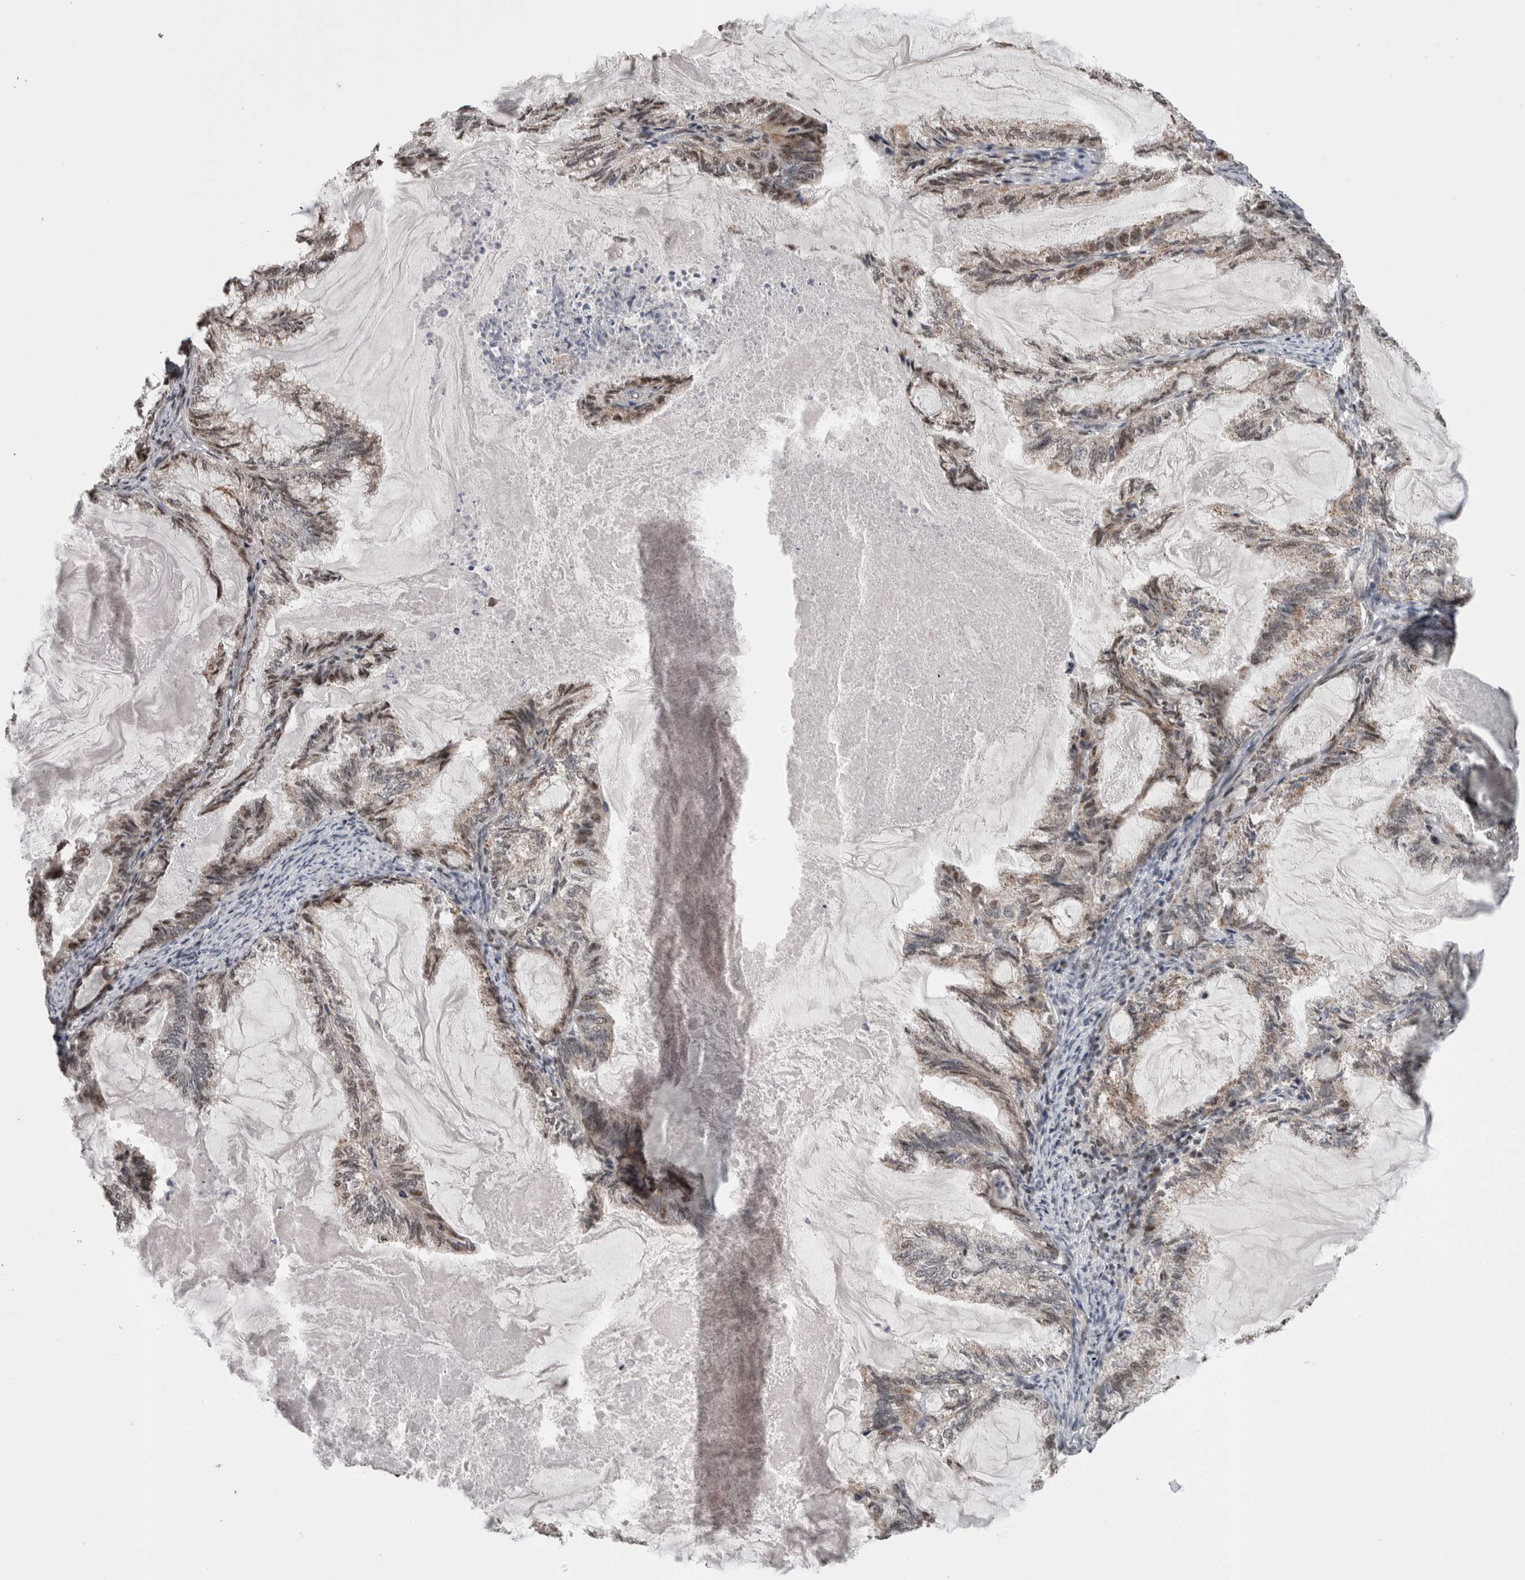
{"staining": {"intensity": "weak", "quantity": "25%-75%", "location": "nuclear"}, "tissue": "endometrial cancer", "cell_type": "Tumor cells", "image_type": "cancer", "snomed": [{"axis": "morphology", "description": "Adenocarcinoma, NOS"}, {"axis": "topography", "description": "Endometrium"}], "caption": "Adenocarcinoma (endometrial) stained with DAB (3,3'-diaminobenzidine) IHC reveals low levels of weak nuclear positivity in about 25%-75% of tumor cells.", "gene": "ZBTB11", "patient": {"sex": "female", "age": 86}}